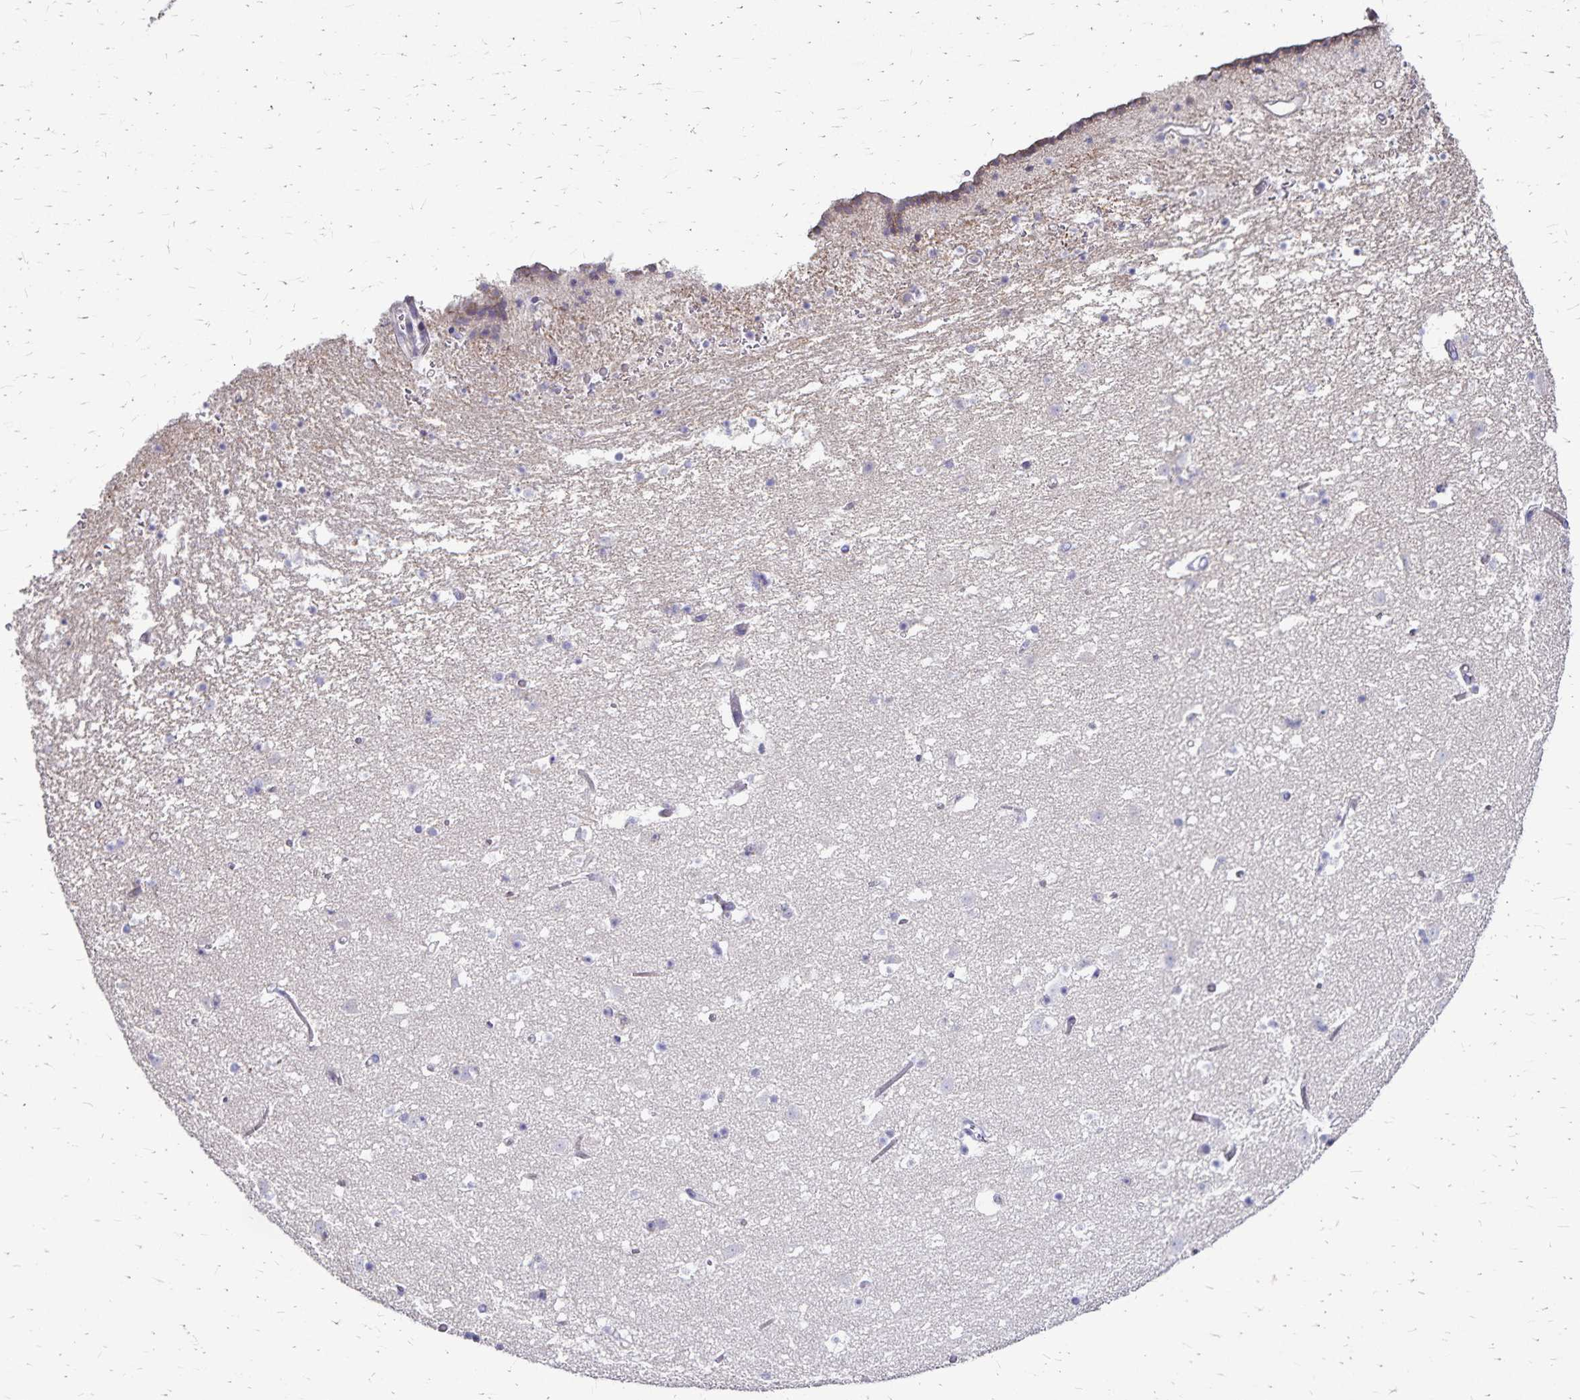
{"staining": {"intensity": "negative", "quantity": "none", "location": "none"}, "tissue": "caudate", "cell_type": "Glial cells", "image_type": "normal", "snomed": [{"axis": "morphology", "description": "Normal tissue, NOS"}, {"axis": "topography", "description": "Lateral ventricle wall"}], "caption": "High magnification brightfield microscopy of unremarkable caudate stained with DAB (3,3'-diaminobenzidine) (brown) and counterstained with hematoxylin (blue): glial cells show no significant expression.", "gene": "NAGPA", "patient": {"sex": "female", "age": 42}}